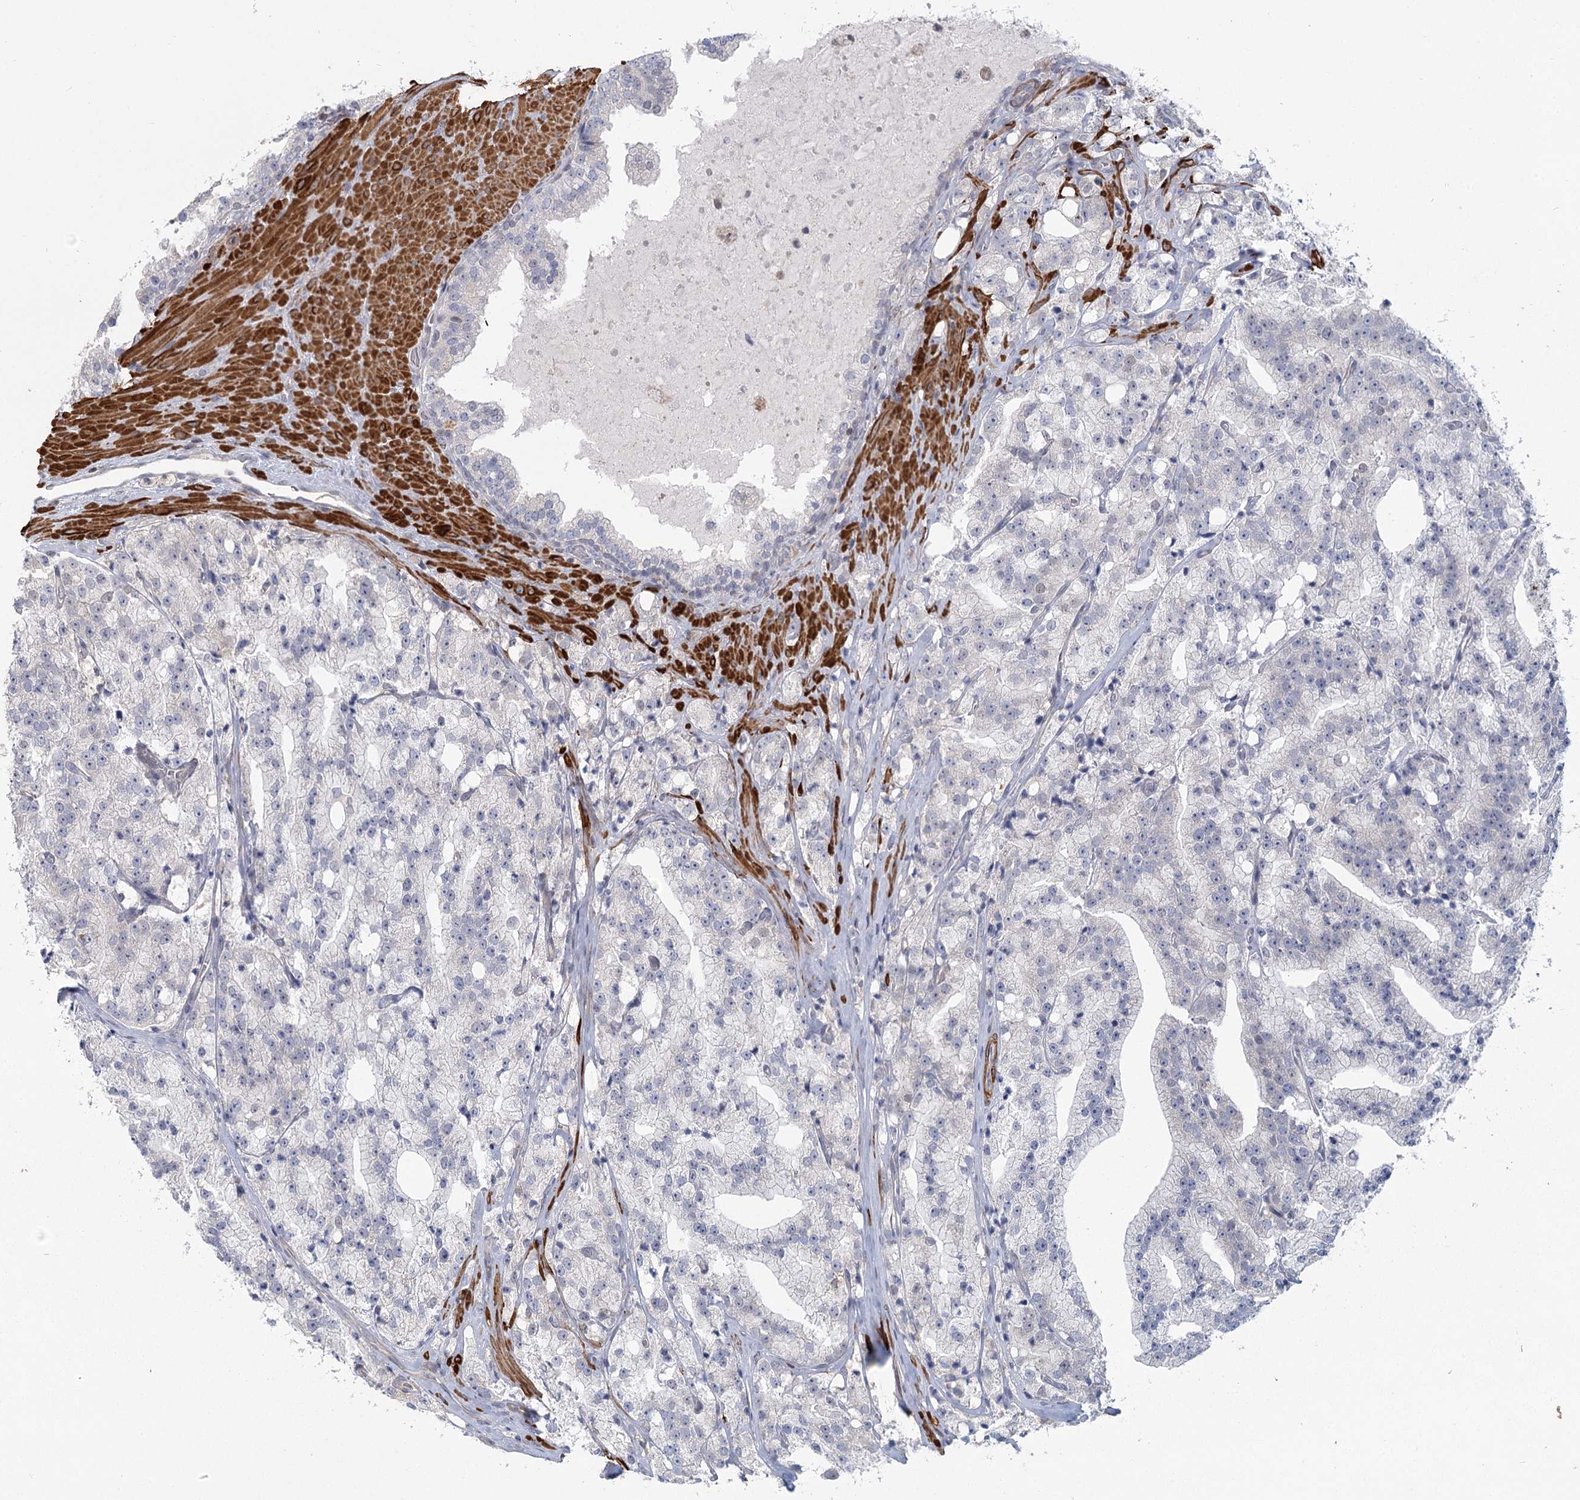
{"staining": {"intensity": "negative", "quantity": "none", "location": "none"}, "tissue": "prostate cancer", "cell_type": "Tumor cells", "image_type": "cancer", "snomed": [{"axis": "morphology", "description": "Adenocarcinoma, High grade"}, {"axis": "topography", "description": "Prostate"}], "caption": "An image of adenocarcinoma (high-grade) (prostate) stained for a protein displays no brown staining in tumor cells.", "gene": "USP11", "patient": {"sex": "male", "age": 64}}